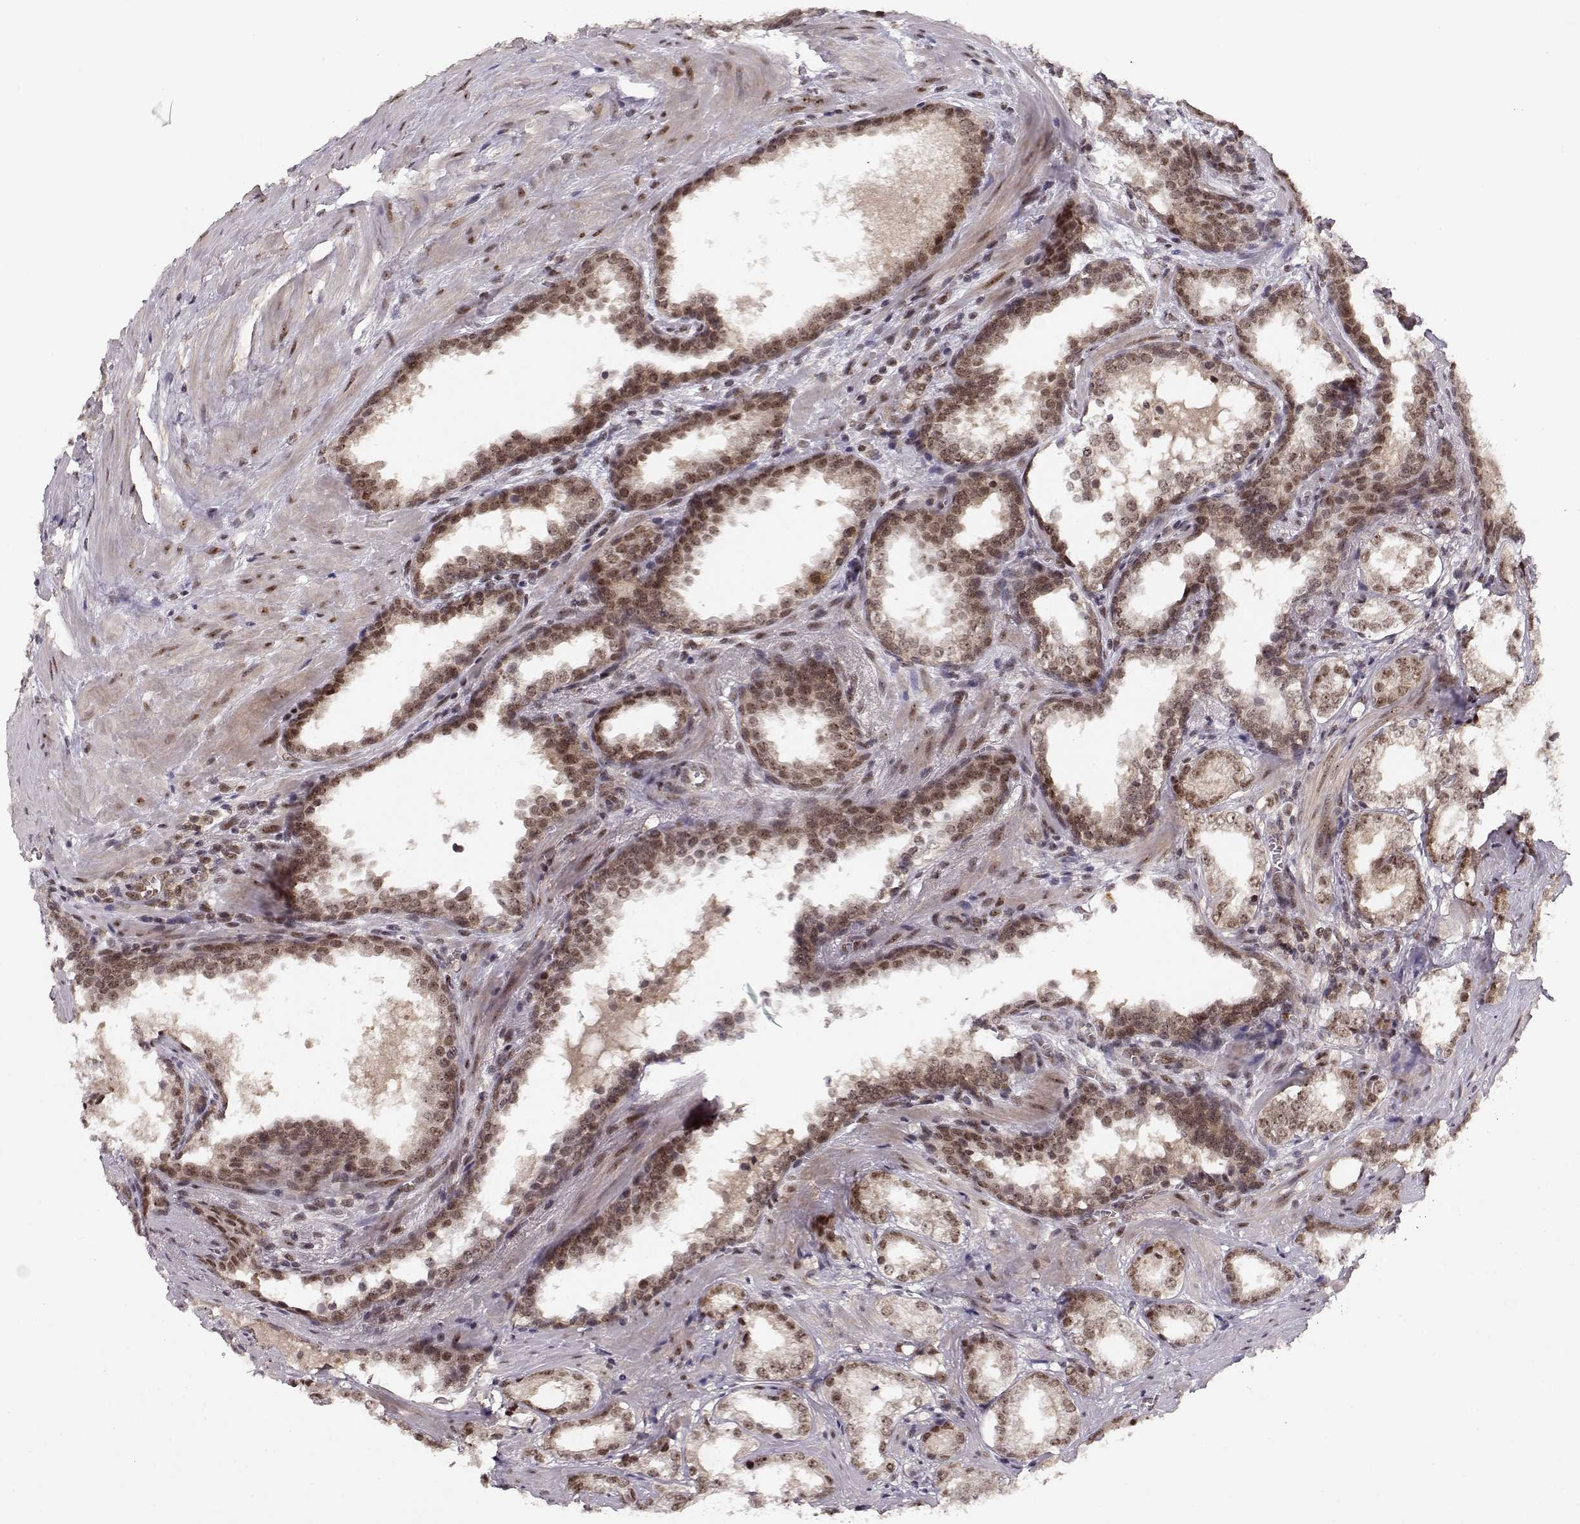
{"staining": {"intensity": "moderate", "quantity": ">75%", "location": "nuclear"}, "tissue": "prostate cancer", "cell_type": "Tumor cells", "image_type": "cancer", "snomed": [{"axis": "morphology", "description": "Adenocarcinoma, NOS"}, {"axis": "topography", "description": "Prostate and seminal vesicle, NOS"}], "caption": "IHC histopathology image of human prostate adenocarcinoma stained for a protein (brown), which exhibits medium levels of moderate nuclear staining in approximately >75% of tumor cells.", "gene": "CSNK2A1", "patient": {"sex": "male", "age": 63}}